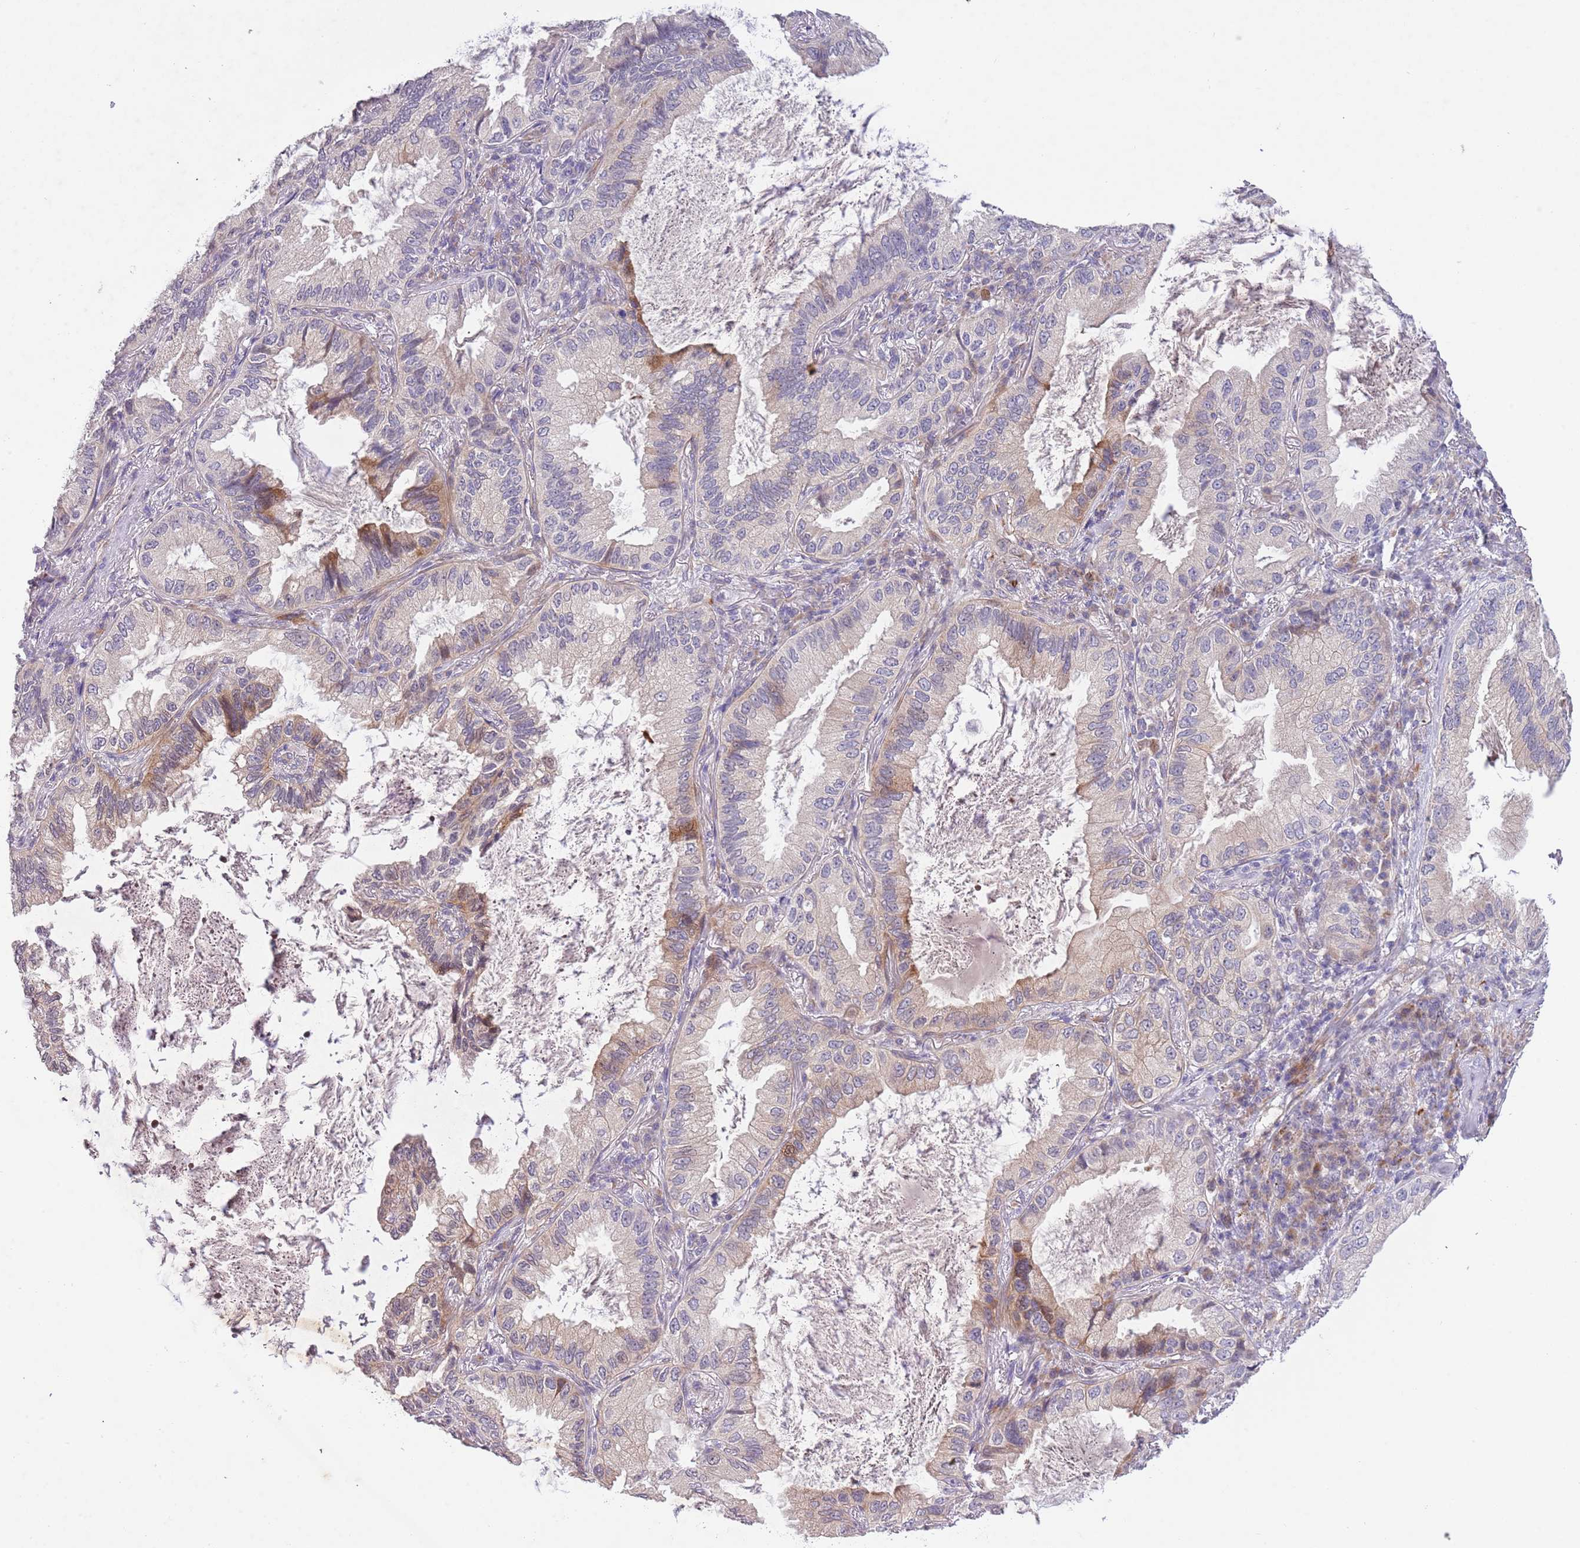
{"staining": {"intensity": "moderate", "quantity": "<25%", "location": "cytoplasmic/membranous"}, "tissue": "lung cancer", "cell_type": "Tumor cells", "image_type": "cancer", "snomed": [{"axis": "morphology", "description": "Adenocarcinoma, NOS"}, {"axis": "topography", "description": "Lung"}], "caption": "There is low levels of moderate cytoplasmic/membranous staining in tumor cells of lung adenocarcinoma, as demonstrated by immunohistochemical staining (brown color).", "gene": "ZNF658", "patient": {"sex": "female", "age": 69}}